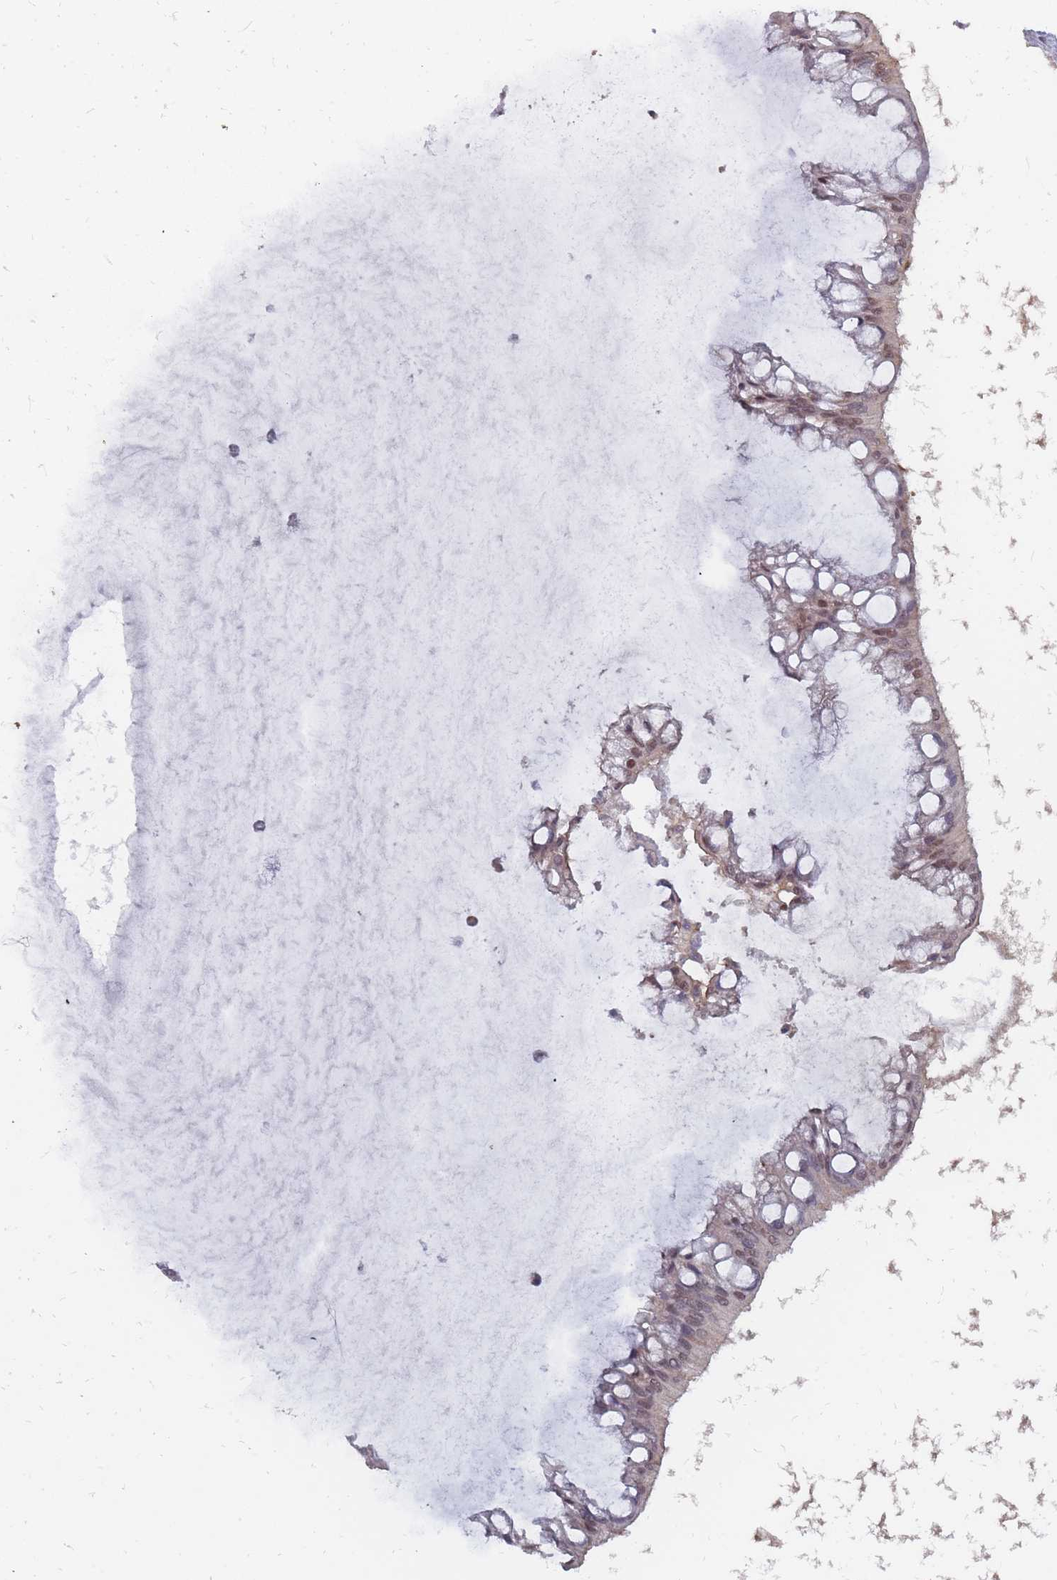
{"staining": {"intensity": "moderate", "quantity": "25%-75%", "location": "cytoplasmic/membranous,nuclear"}, "tissue": "ovarian cancer", "cell_type": "Tumor cells", "image_type": "cancer", "snomed": [{"axis": "morphology", "description": "Cystadenocarcinoma, mucinous, NOS"}, {"axis": "topography", "description": "Ovary"}], "caption": "There is medium levels of moderate cytoplasmic/membranous and nuclear expression in tumor cells of ovarian cancer, as demonstrated by immunohistochemical staining (brown color).", "gene": "NKD1", "patient": {"sex": "female", "age": 73}}